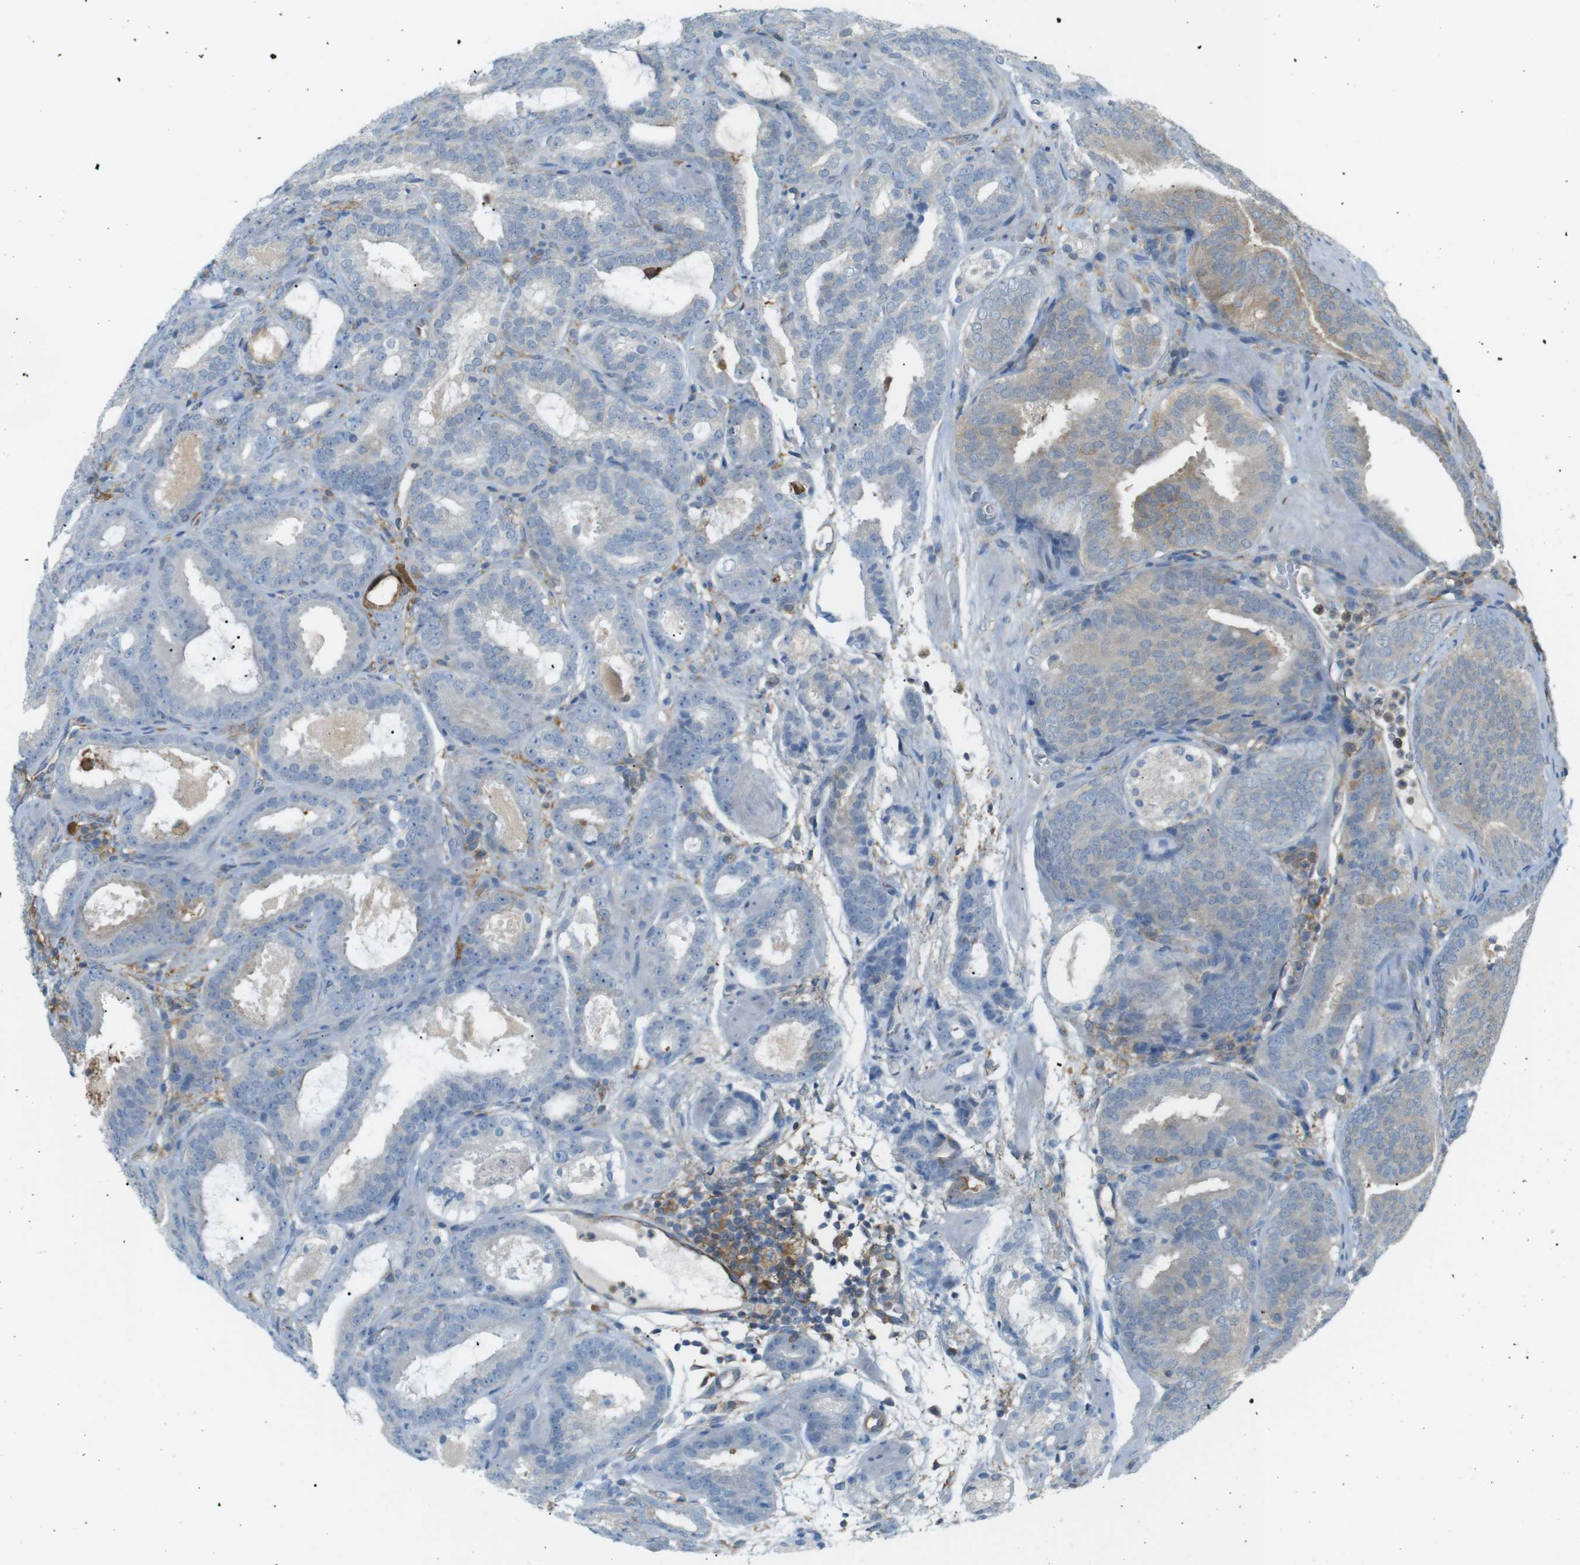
{"staining": {"intensity": "weak", "quantity": "25%-75%", "location": "cytoplasmic/membranous"}, "tissue": "prostate cancer", "cell_type": "Tumor cells", "image_type": "cancer", "snomed": [{"axis": "morphology", "description": "Adenocarcinoma, Low grade"}, {"axis": "topography", "description": "Prostate"}], "caption": "Human prostate adenocarcinoma (low-grade) stained with a brown dye reveals weak cytoplasmic/membranous positive staining in approximately 25%-75% of tumor cells.", "gene": "PEPD", "patient": {"sex": "male", "age": 69}}